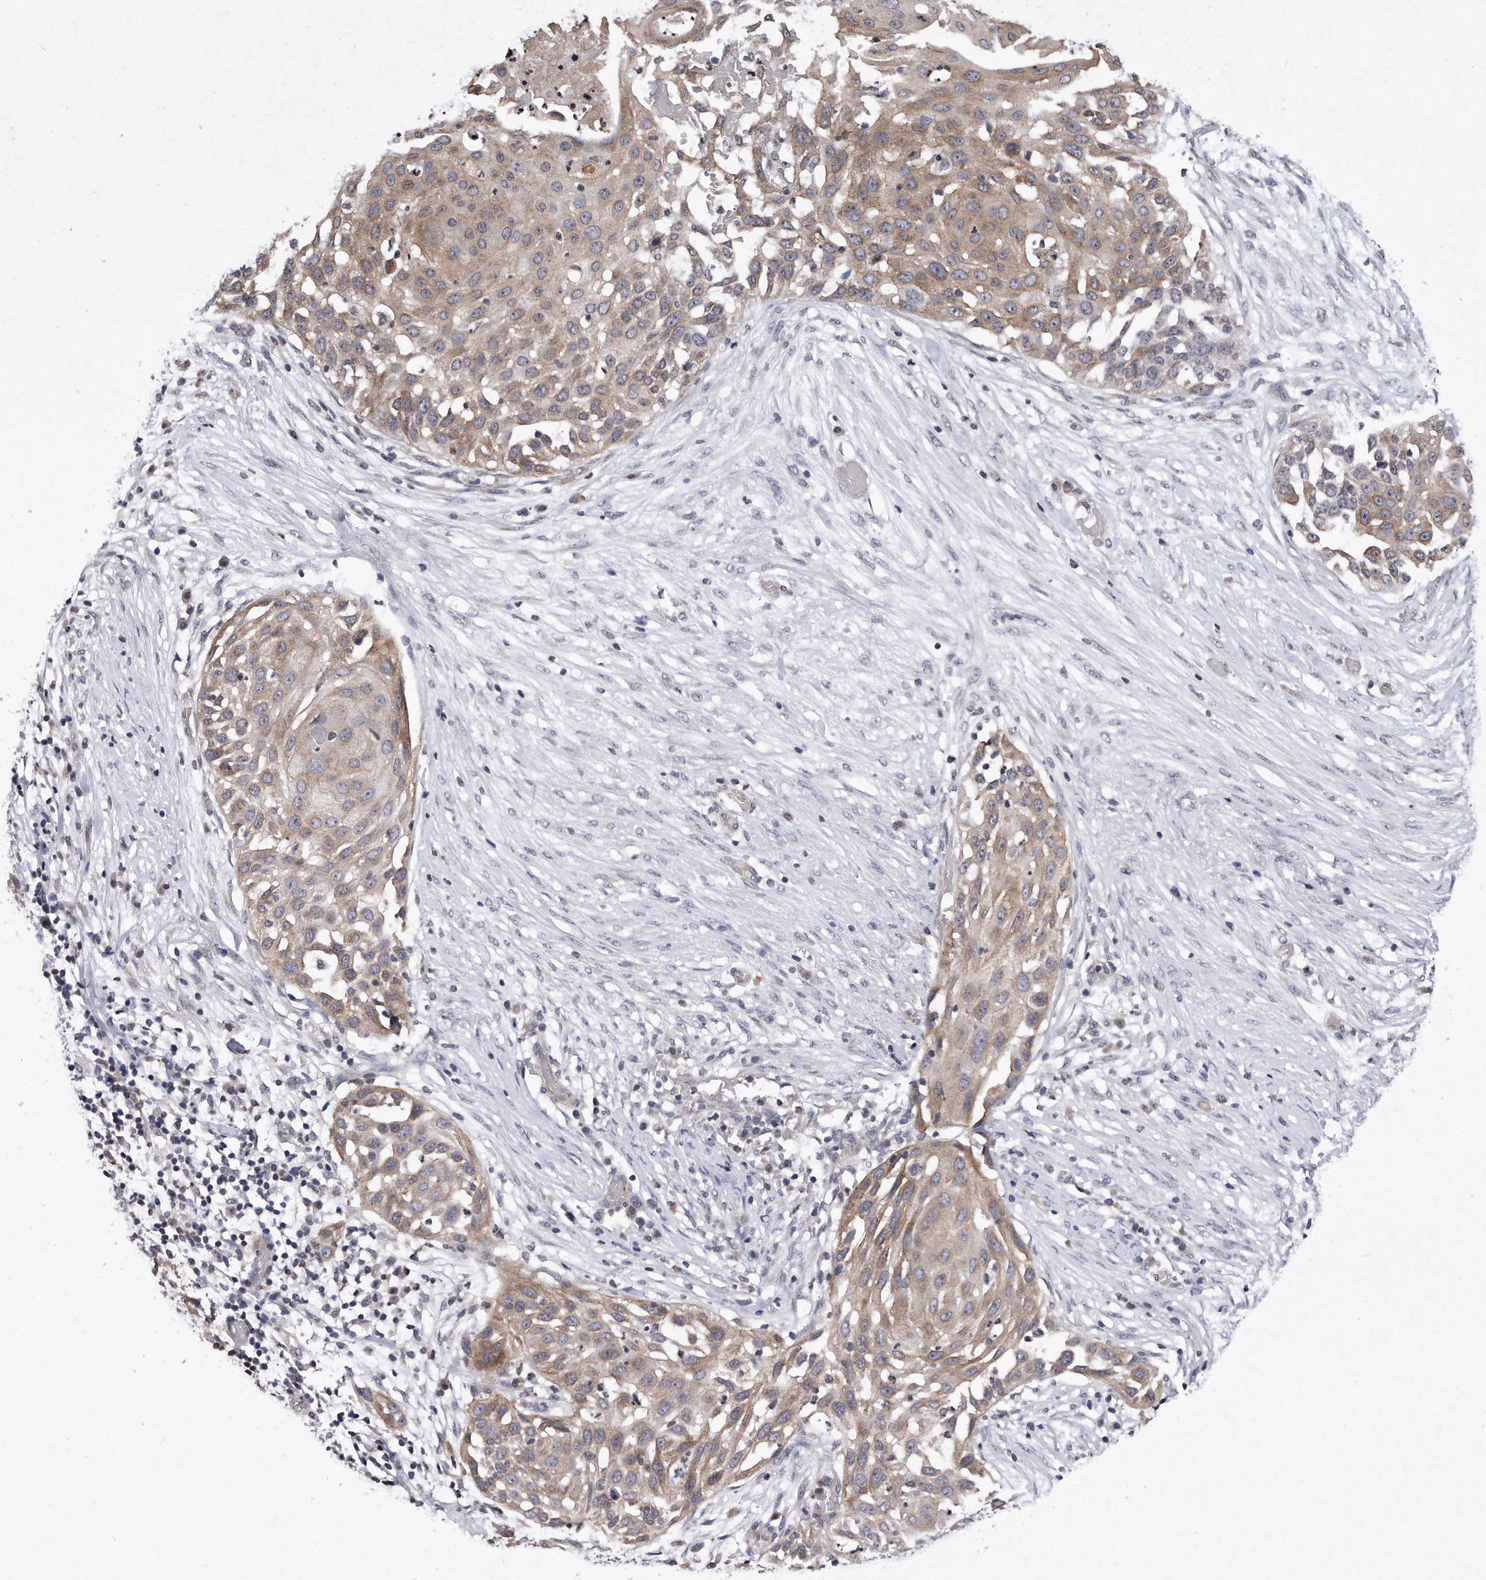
{"staining": {"intensity": "moderate", "quantity": "25%-75%", "location": "cytoplasmic/membranous"}, "tissue": "skin cancer", "cell_type": "Tumor cells", "image_type": "cancer", "snomed": [{"axis": "morphology", "description": "Squamous cell carcinoma, NOS"}, {"axis": "topography", "description": "Skin"}], "caption": "Immunohistochemistry (IHC) staining of squamous cell carcinoma (skin), which reveals medium levels of moderate cytoplasmic/membranous expression in about 25%-75% of tumor cells indicating moderate cytoplasmic/membranous protein staining. The staining was performed using DAB (brown) for protein detection and nuclei were counterstained in hematoxylin (blue).", "gene": "DAB1", "patient": {"sex": "female", "age": 44}}